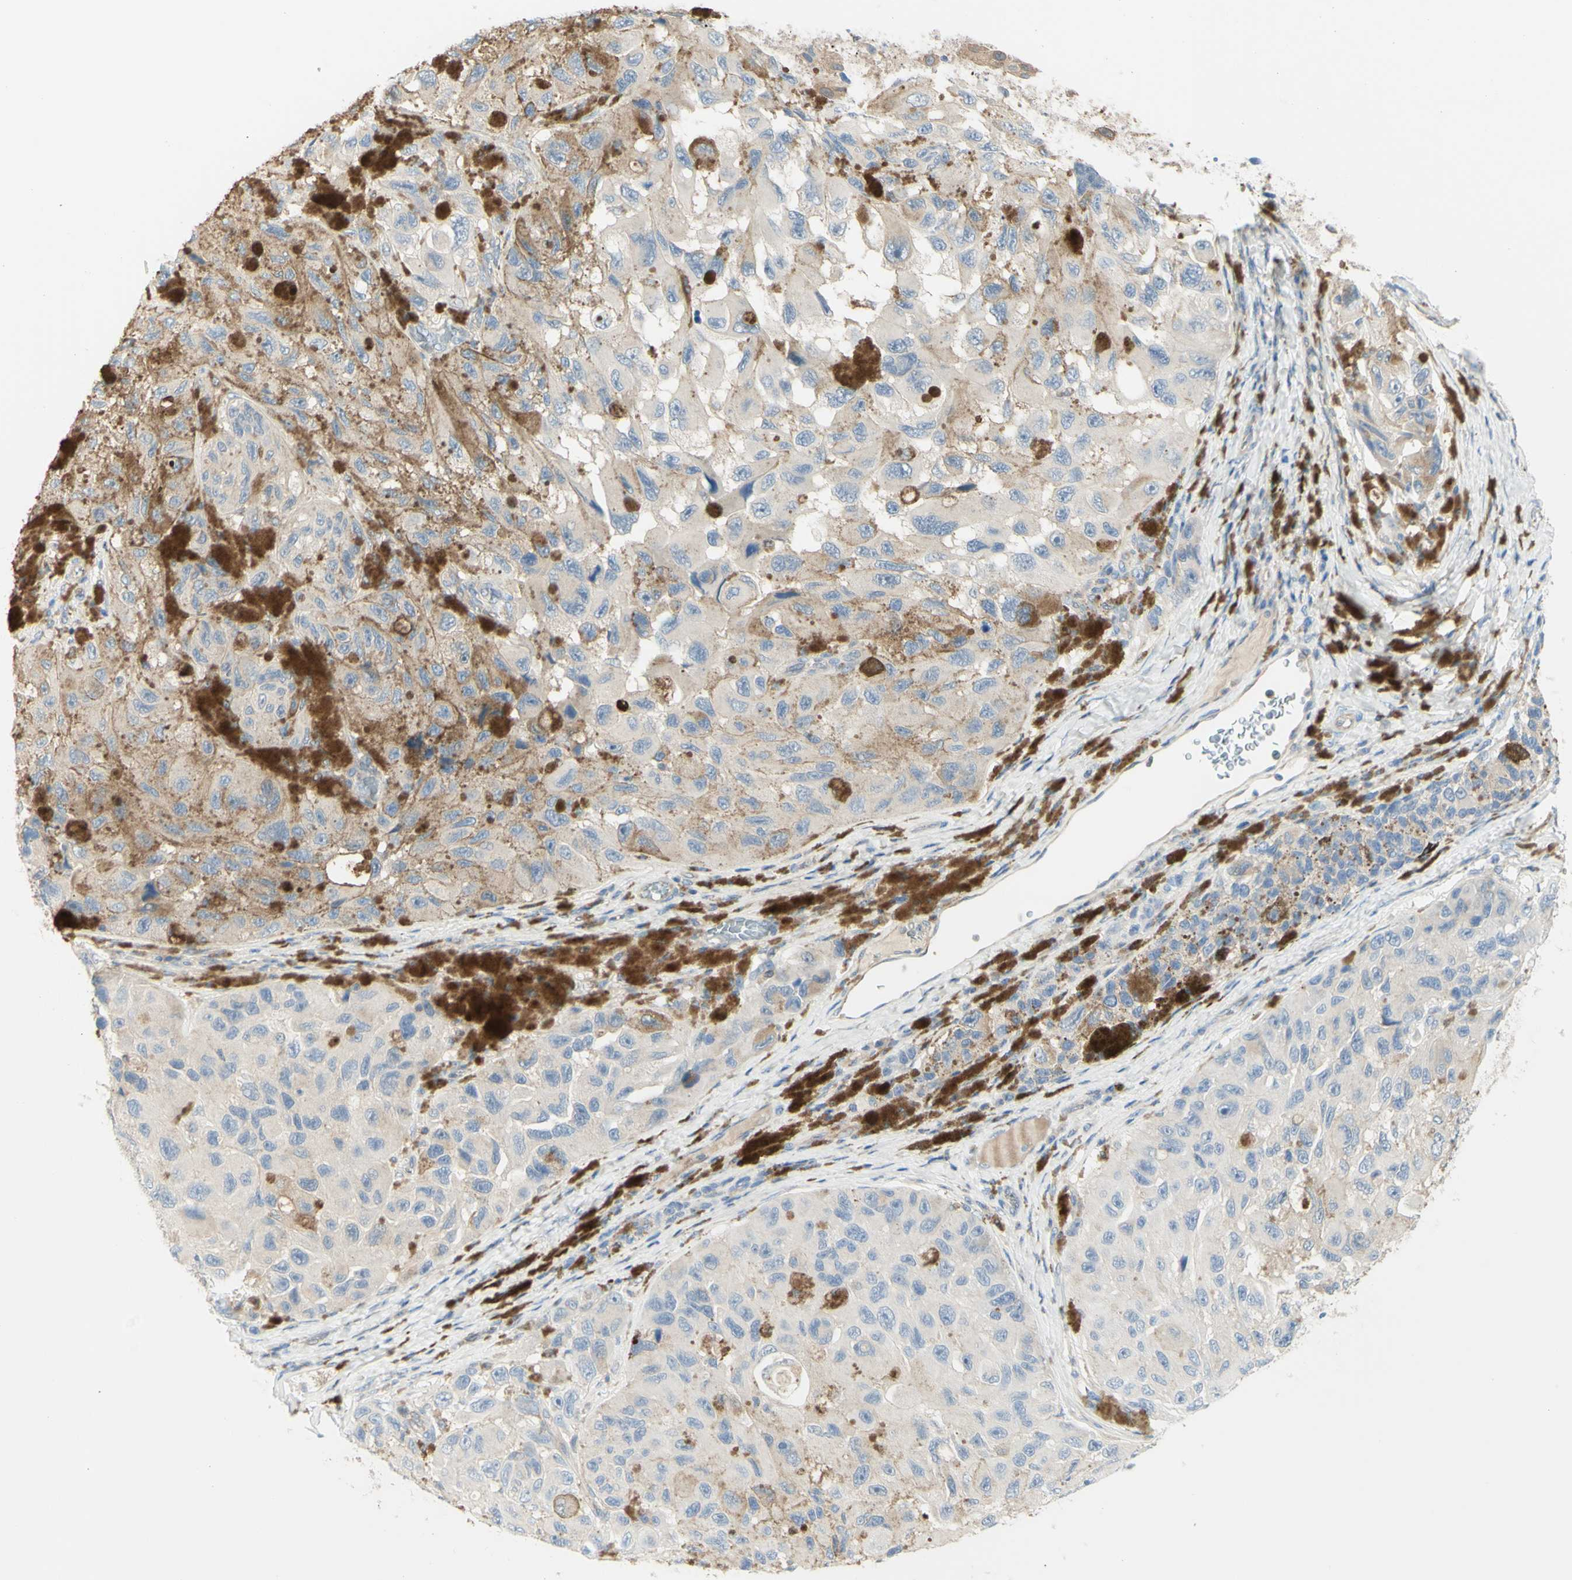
{"staining": {"intensity": "moderate", "quantity": "<25%", "location": "cytoplasmic/membranous"}, "tissue": "melanoma", "cell_type": "Tumor cells", "image_type": "cancer", "snomed": [{"axis": "morphology", "description": "Malignant melanoma, NOS"}, {"axis": "topography", "description": "Skin"}], "caption": "This is an image of IHC staining of melanoma, which shows moderate expression in the cytoplasmic/membranous of tumor cells.", "gene": "MTM1", "patient": {"sex": "female", "age": 73}}